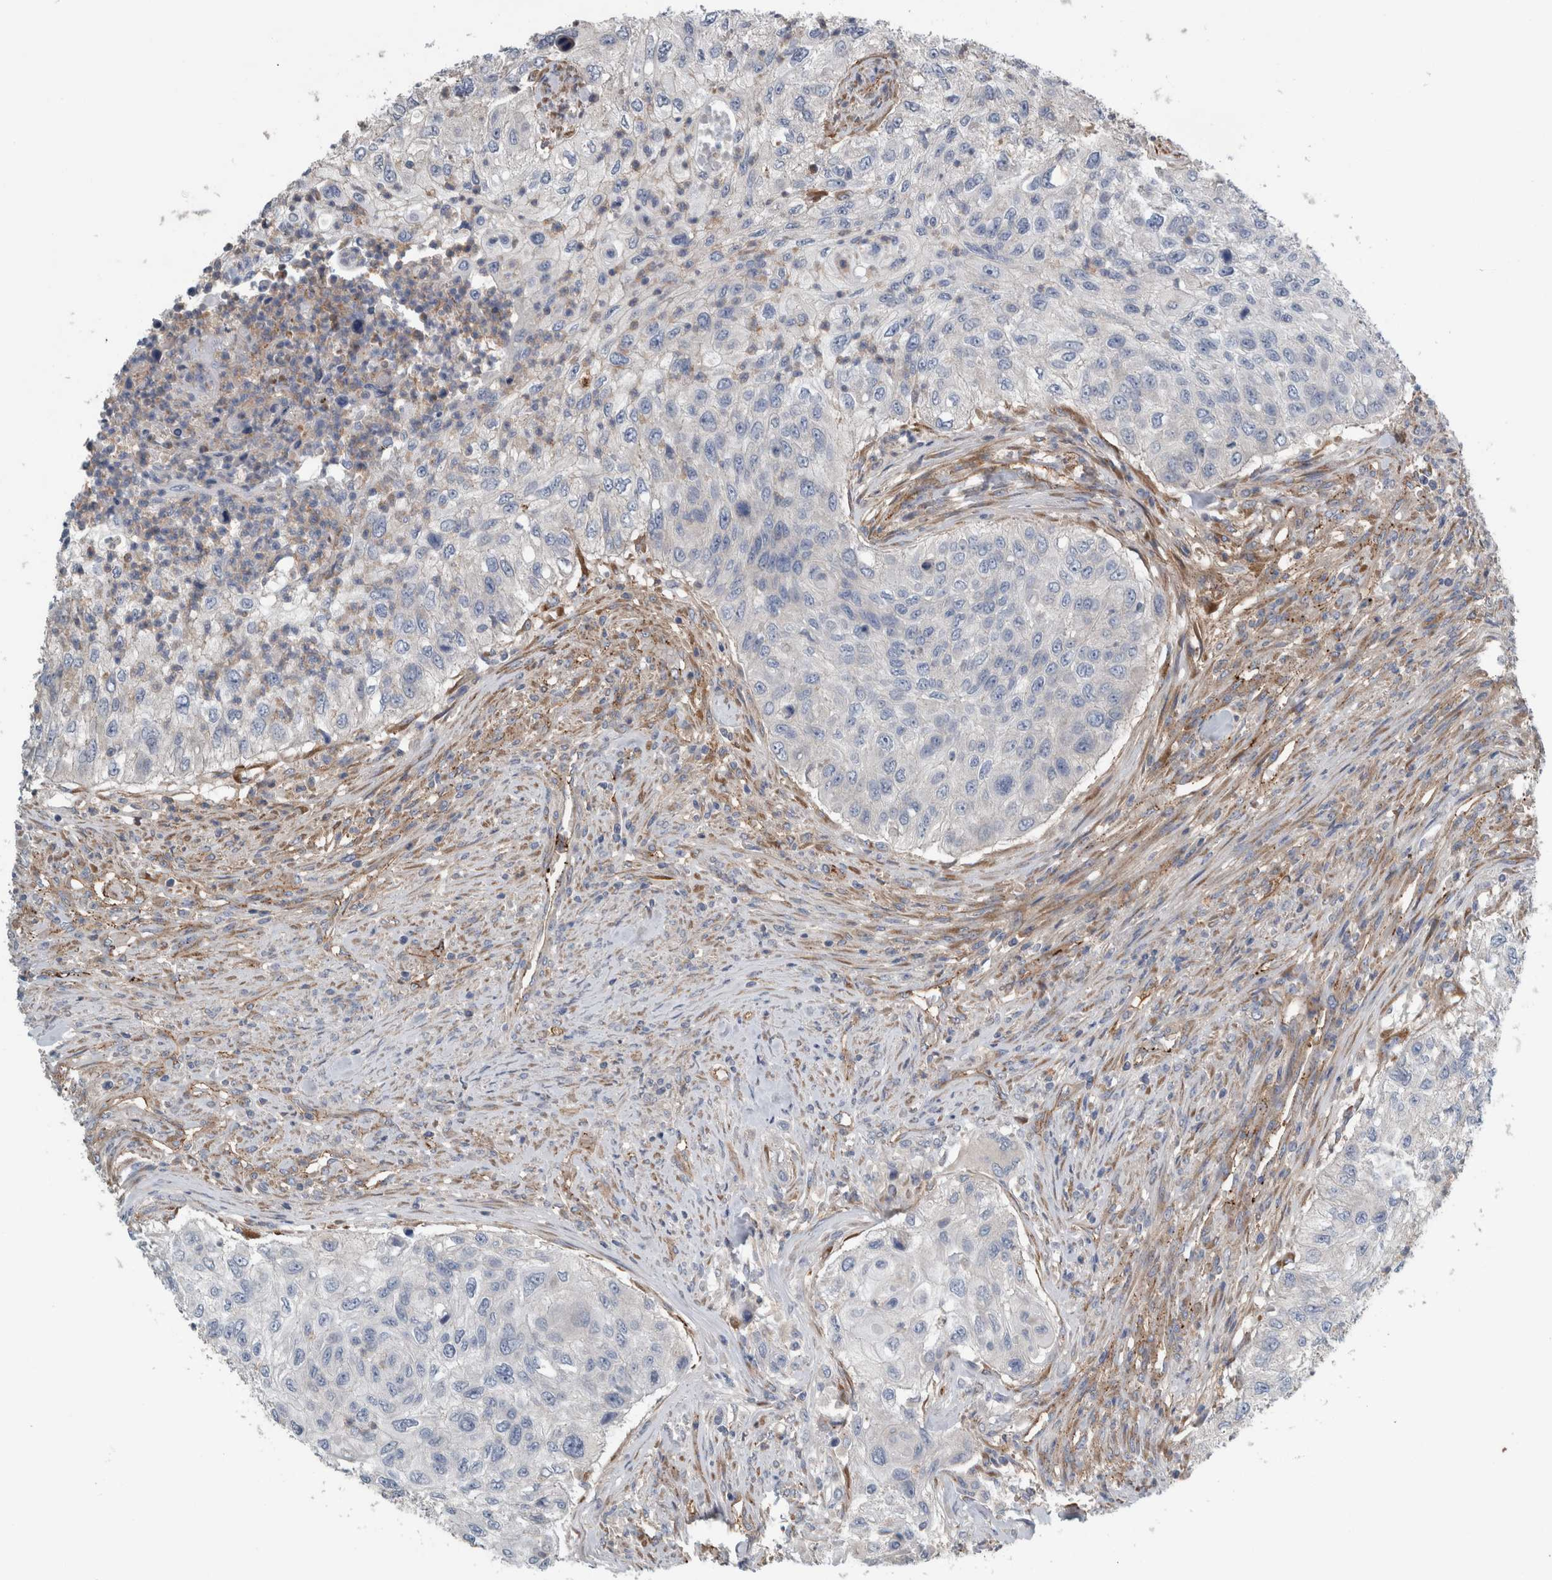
{"staining": {"intensity": "negative", "quantity": "none", "location": "none"}, "tissue": "urothelial cancer", "cell_type": "Tumor cells", "image_type": "cancer", "snomed": [{"axis": "morphology", "description": "Urothelial carcinoma, High grade"}, {"axis": "topography", "description": "Urinary bladder"}], "caption": "High power microscopy micrograph of an immunohistochemistry histopathology image of urothelial cancer, revealing no significant positivity in tumor cells.", "gene": "GLT8D2", "patient": {"sex": "female", "age": 60}}